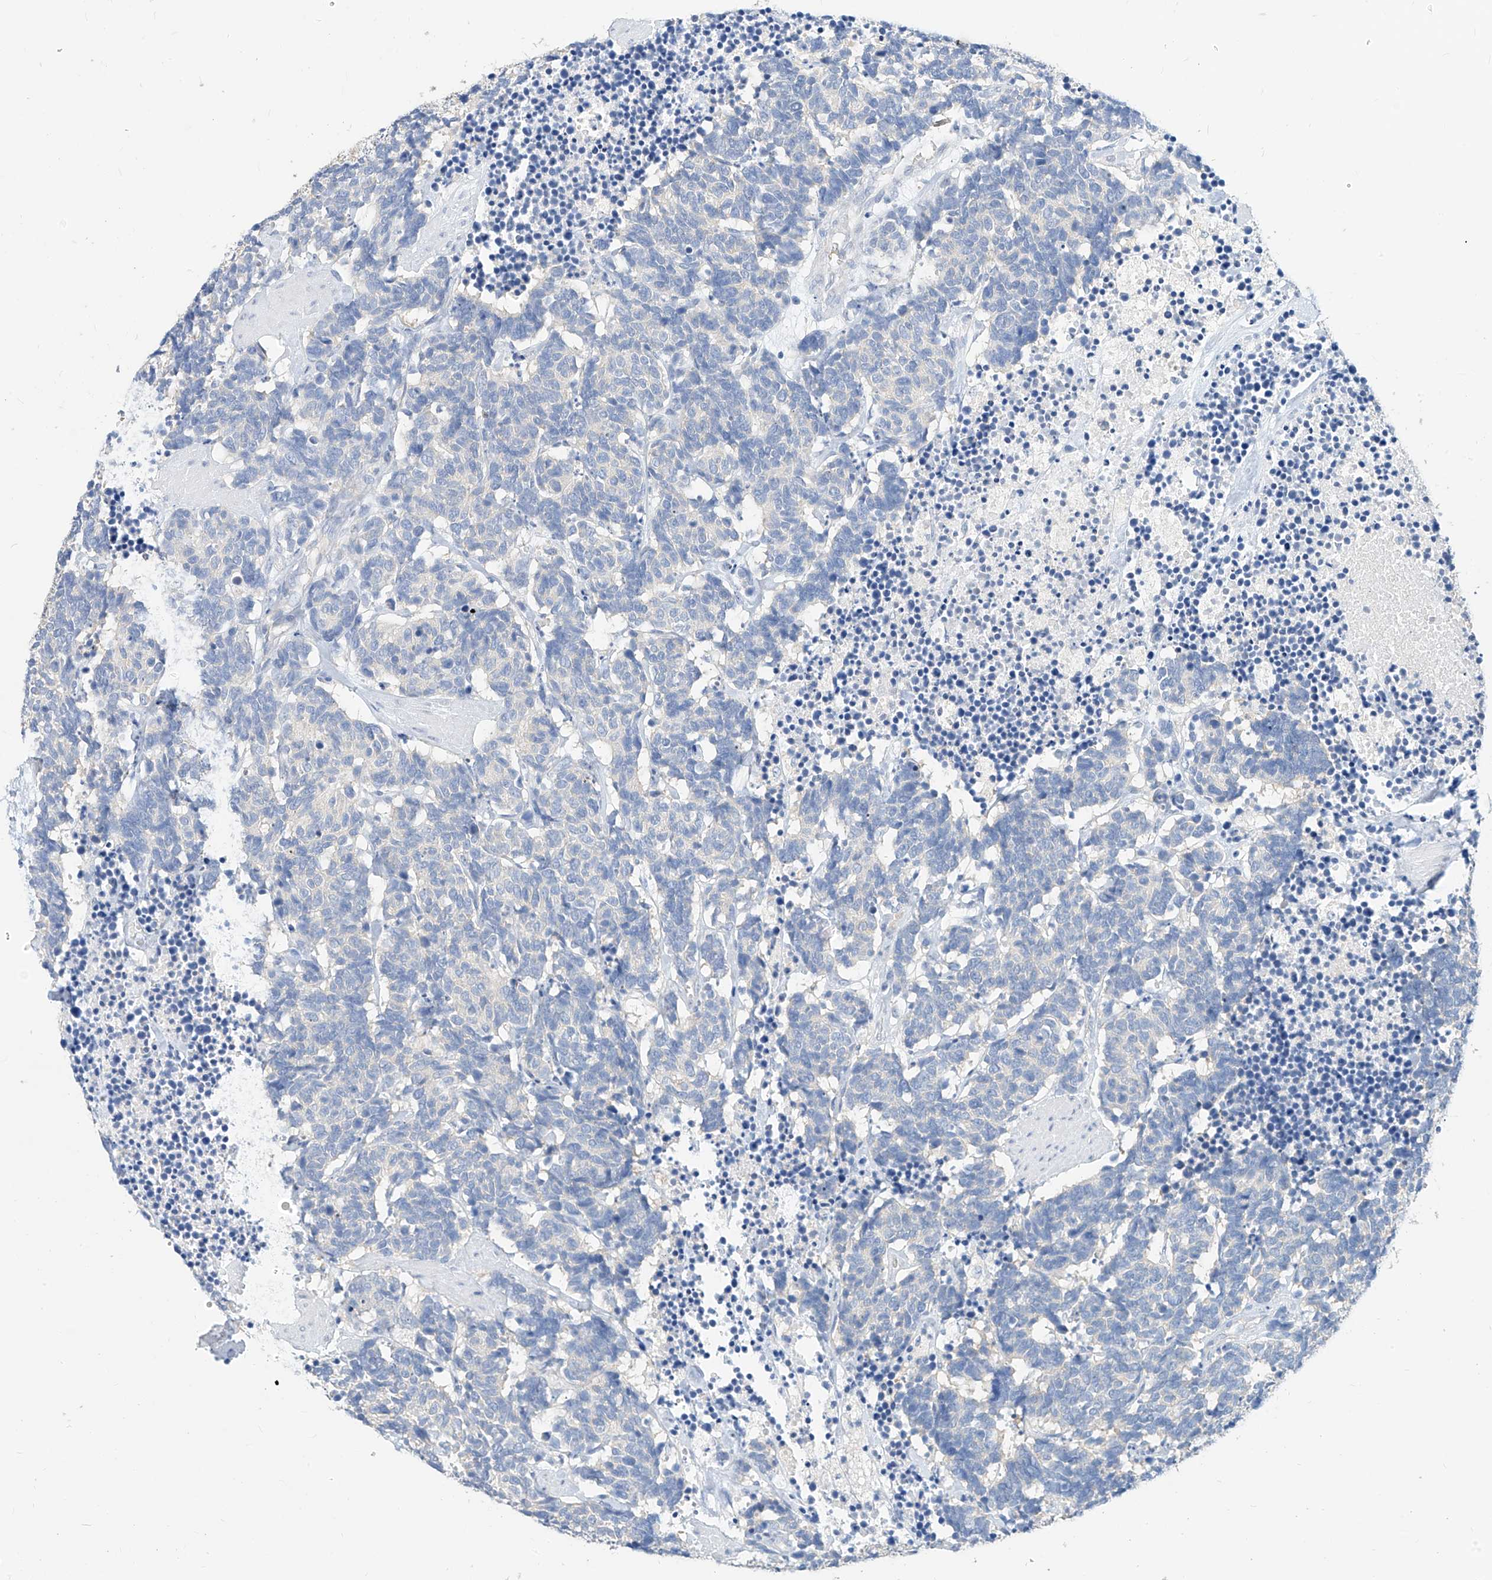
{"staining": {"intensity": "negative", "quantity": "none", "location": "none"}, "tissue": "carcinoid", "cell_type": "Tumor cells", "image_type": "cancer", "snomed": [{"axis": "morphology", "description": "Carcinoma, NOS"}, {"axis": "morphology", "description": "Carcinoid, malignant, NOS"}, {"axis": "topography", "description": "Urinary bladder"}], "caption": "Tumor cells are negative for brown protein staining in carcinoid.", "gene": "ZZEF1", "patient": {"sex": "male", "age": 57}}